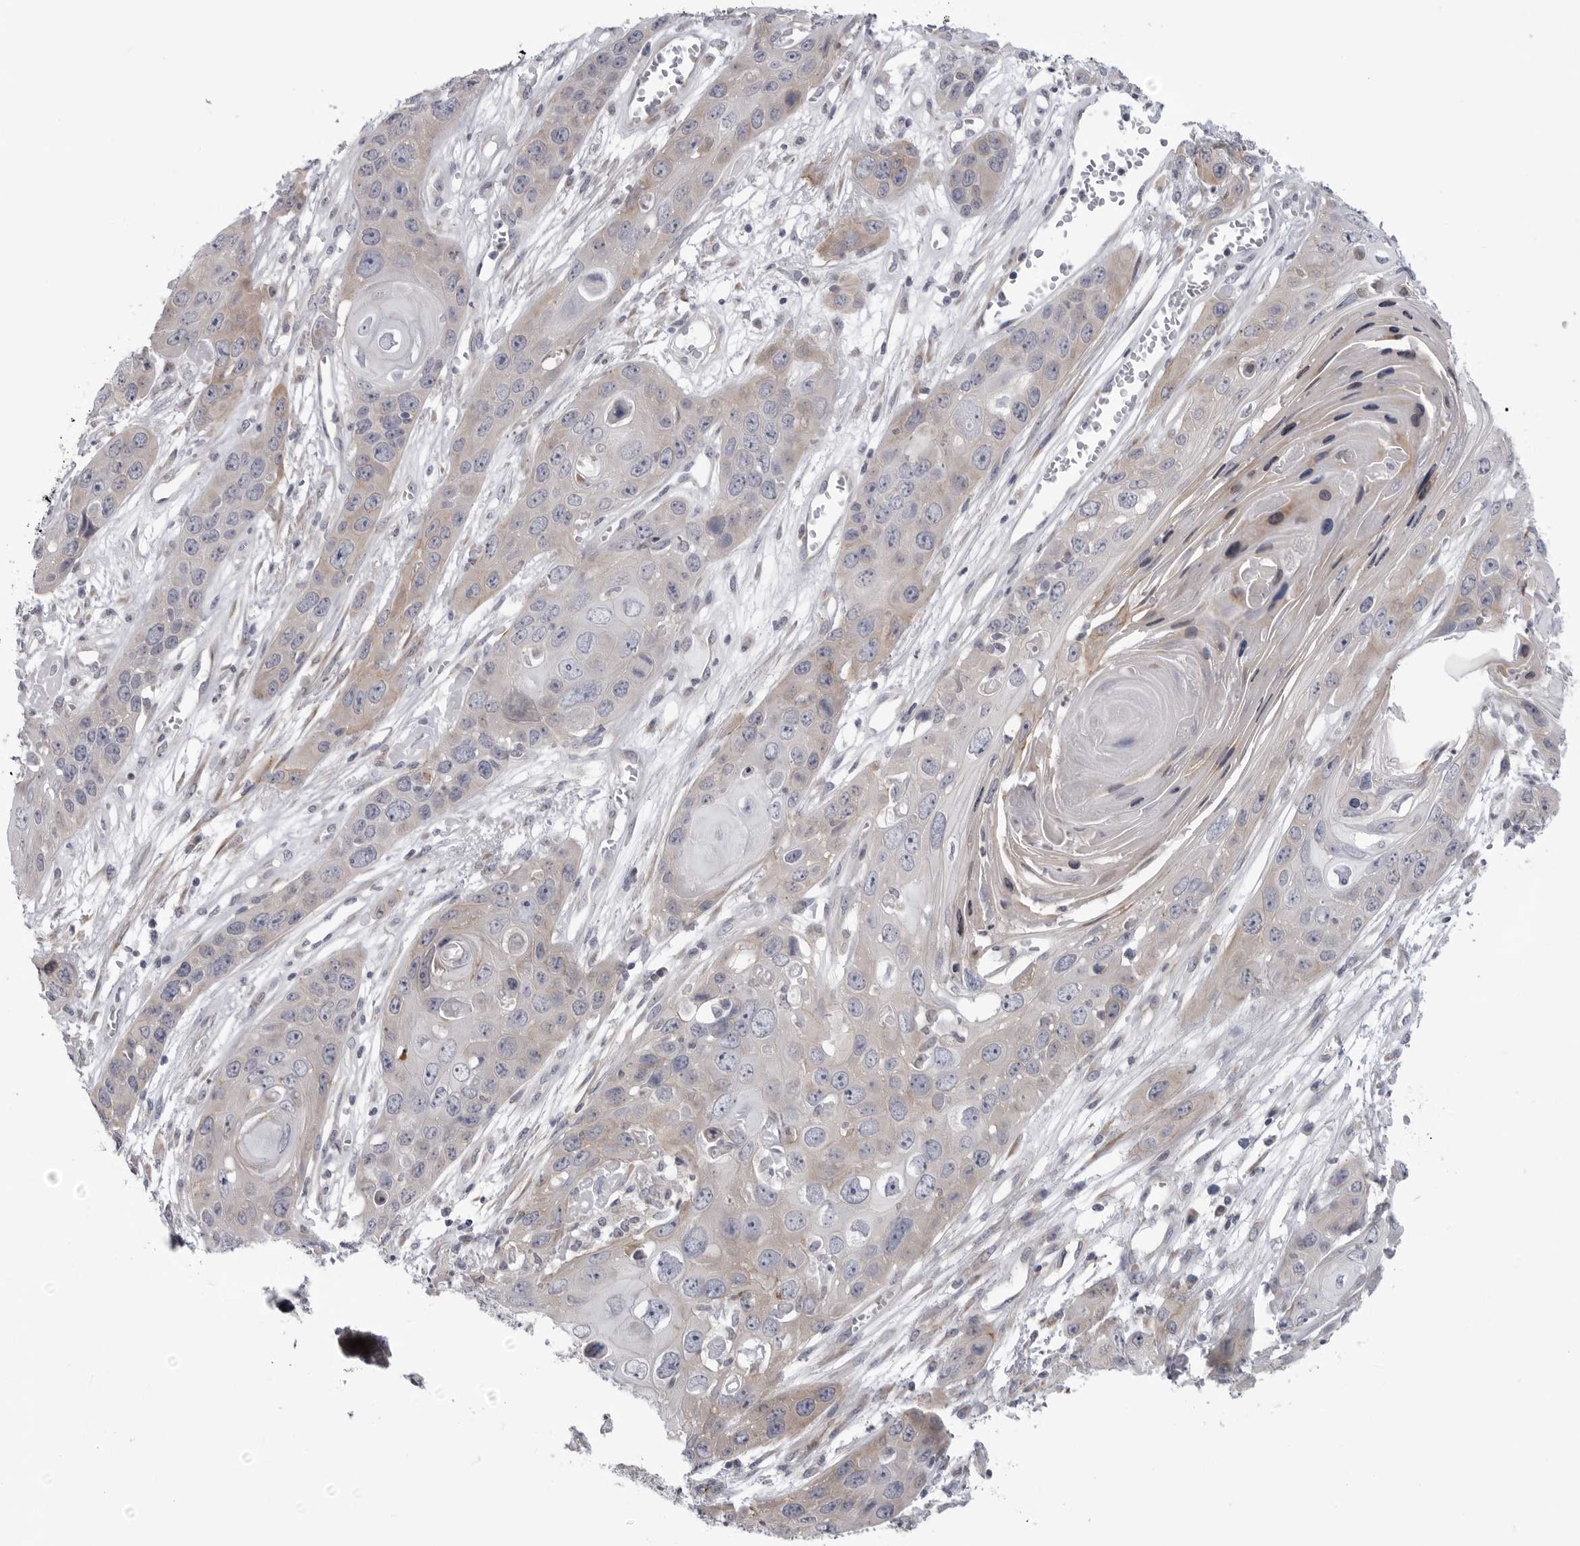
{"staining": {"intensity": "weak", "quantity": "<25%", "location": "cytoplasmic/membranous"}, "tissue": "skin cancer", "cell_type": "Tumor cells", "image_type": "cancer", "snomed": [{"axis": "morphology", "description": "Squamous cell carcinoma, NOS"}, {"axis": "topography", "description": "Skin"}], "caption": "Immunohistochemistry (IHC) of human squamous cell carcinoma (skin) demonstrates no staining in tumor cells.", "gene": "SCP2", "patient": {"sex": "male", "age": 55}}